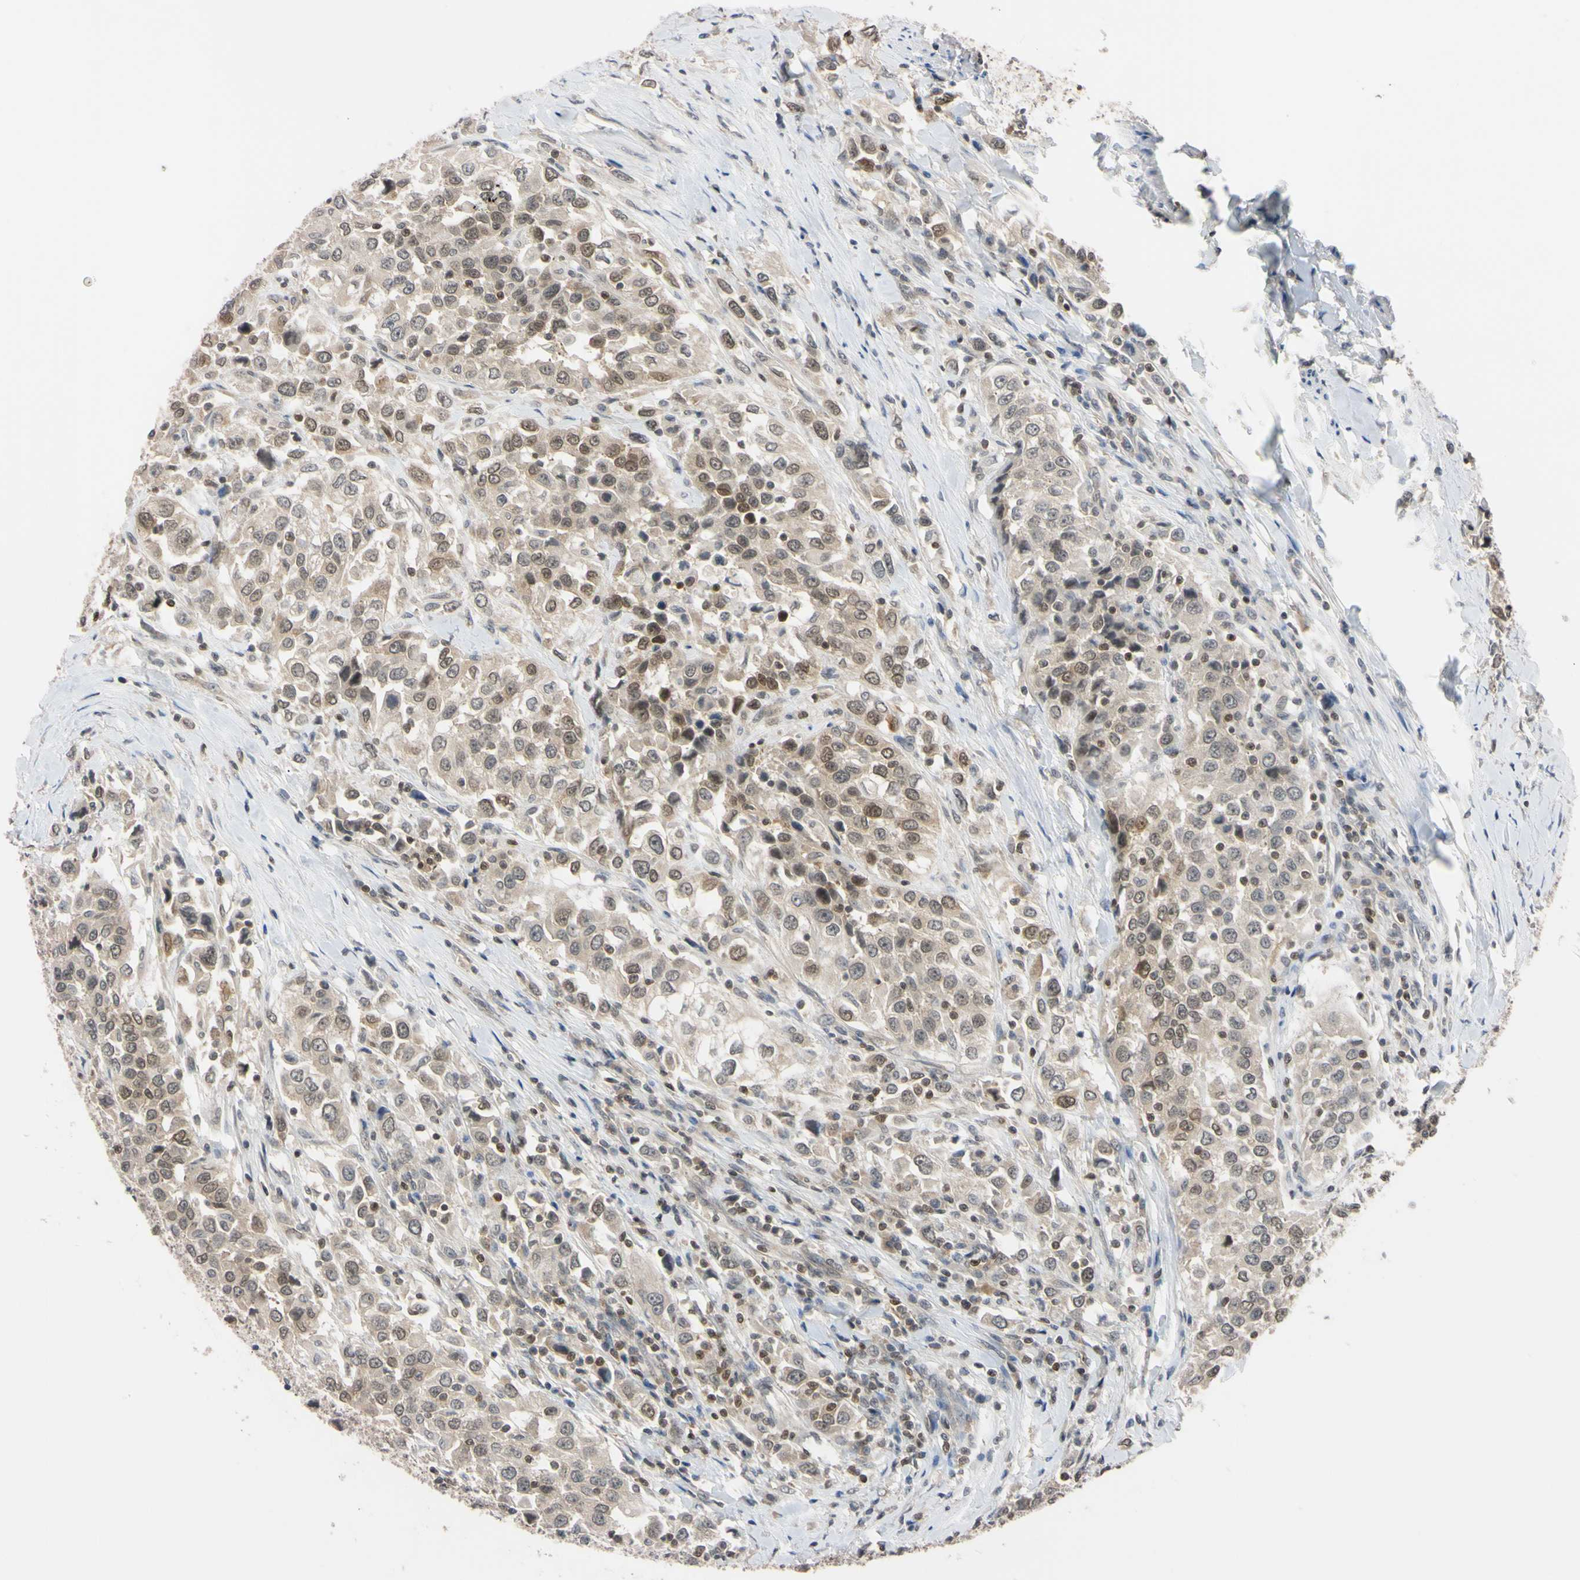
{"staining": {"intensity": "weak", "quantity": ">75%", "location": "cytoplasmic/membranous,nuclear"}, "tissue": "urothelial cancer", "cell_type": "Tumor cells", "image_type": "cancer", "snomed": [{"axis": "morphology", "description": "Urothelial carcinoma, High grade"}, {"axis": "topography", "description": "Urinary bladder"}], "caption": "Immunohistochemical staining of human urothelial cancer shows low levels of weak cytoplasmic/membranous and nuclear positivity in about >75% of tumor cells.", "gene": "UBE2I", "patient": {"sex": "female", "age": 80}}